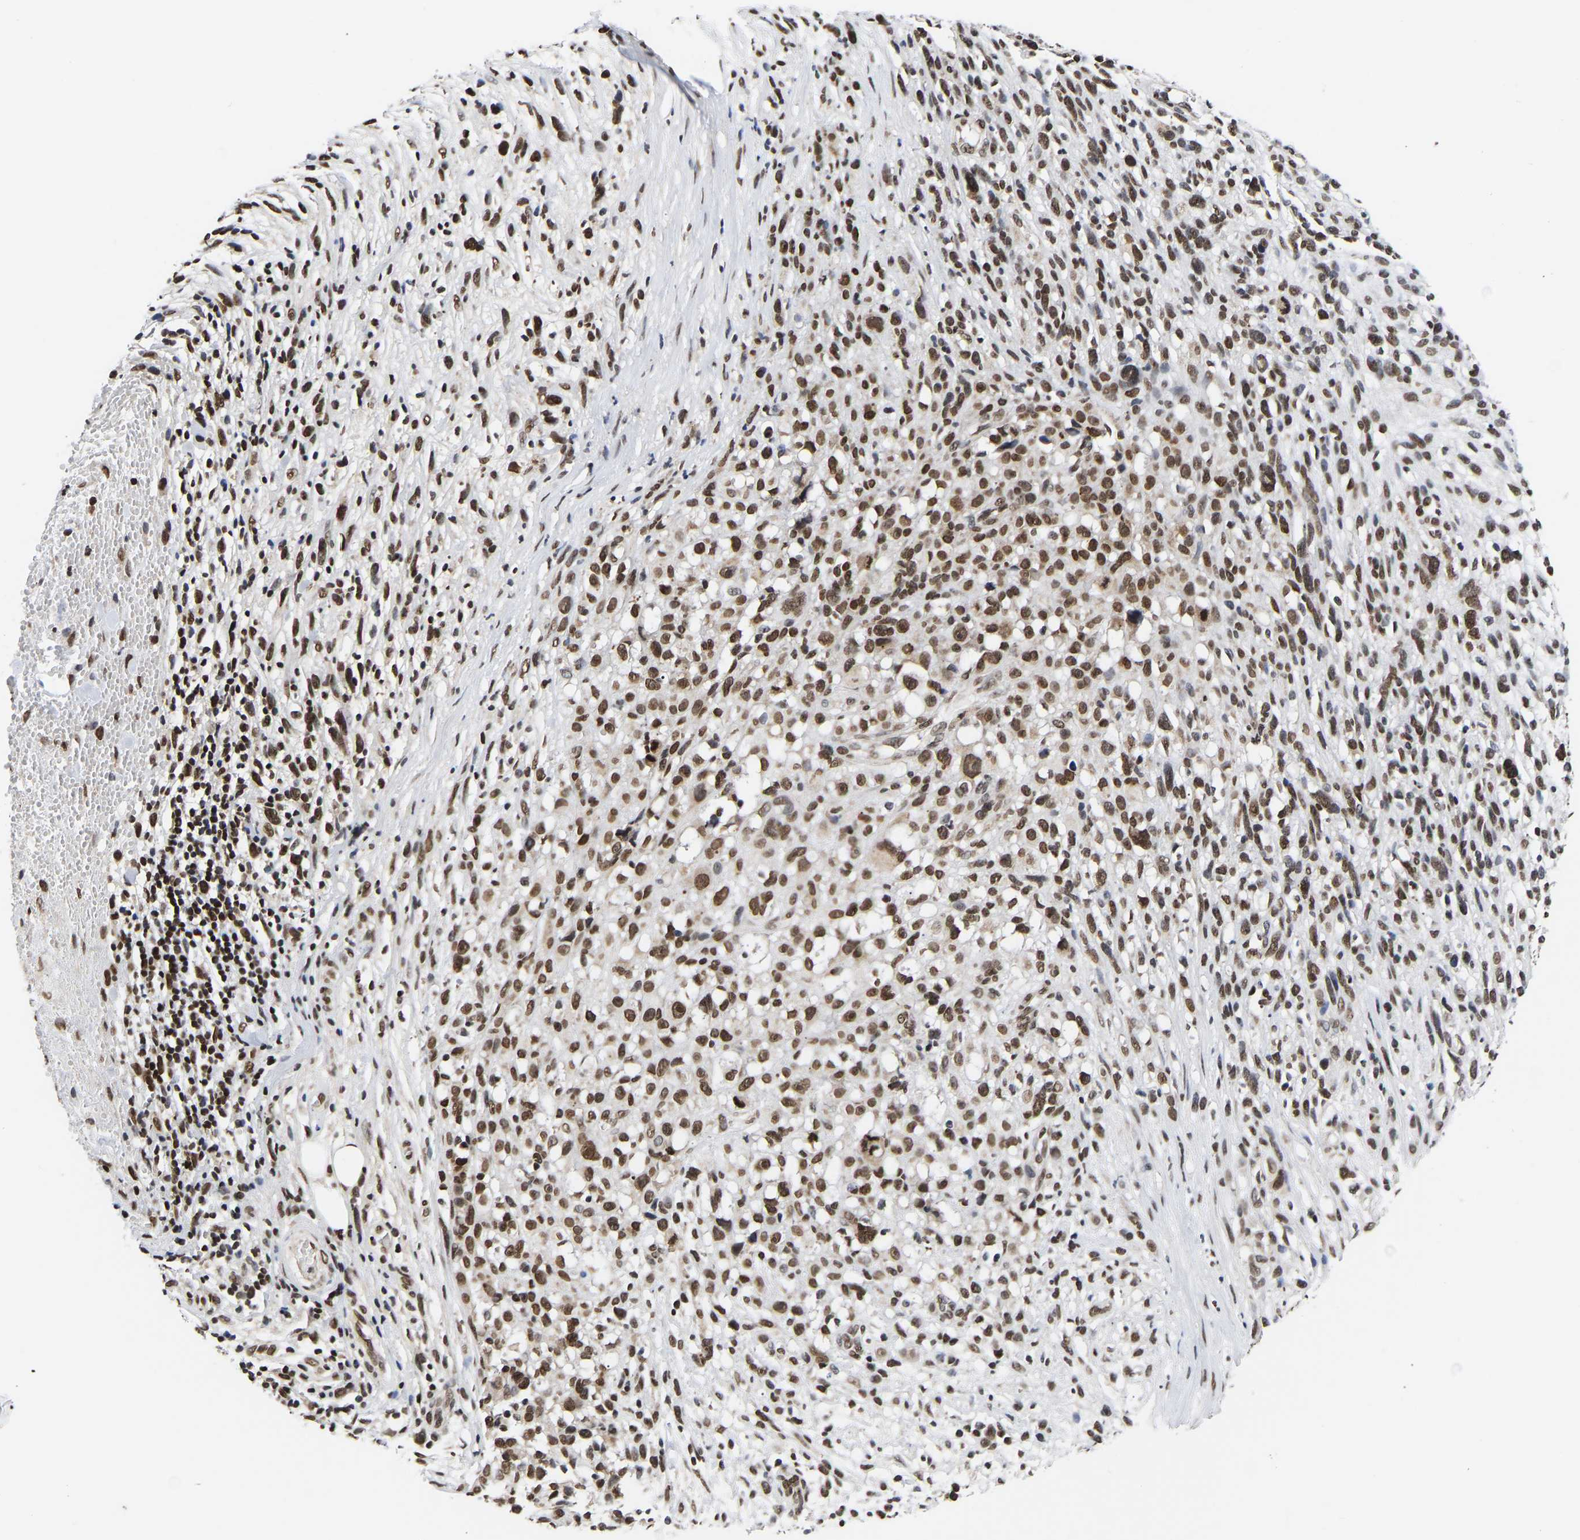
{"staining": {"intensity": "strong", "quantity": ">75%", "location": "nuclear"}, "tissue": "melanoma", "cell_type": "Tumor cells", "image_type": "cancer", "snomed": [{"axis": "morphology", "description": "Malignant melanoma, NOS"}, {"axis": "topography", "description": "Skin"}], "caption": "Immunohistochemical staining of human melanoma demonstrates strong nuclear protein positivity in approximately >75% of tumor cells. Nuclei are stained in blue.", "gene": "PSIP1", "patient": {"sex": "female", "age": 55}}